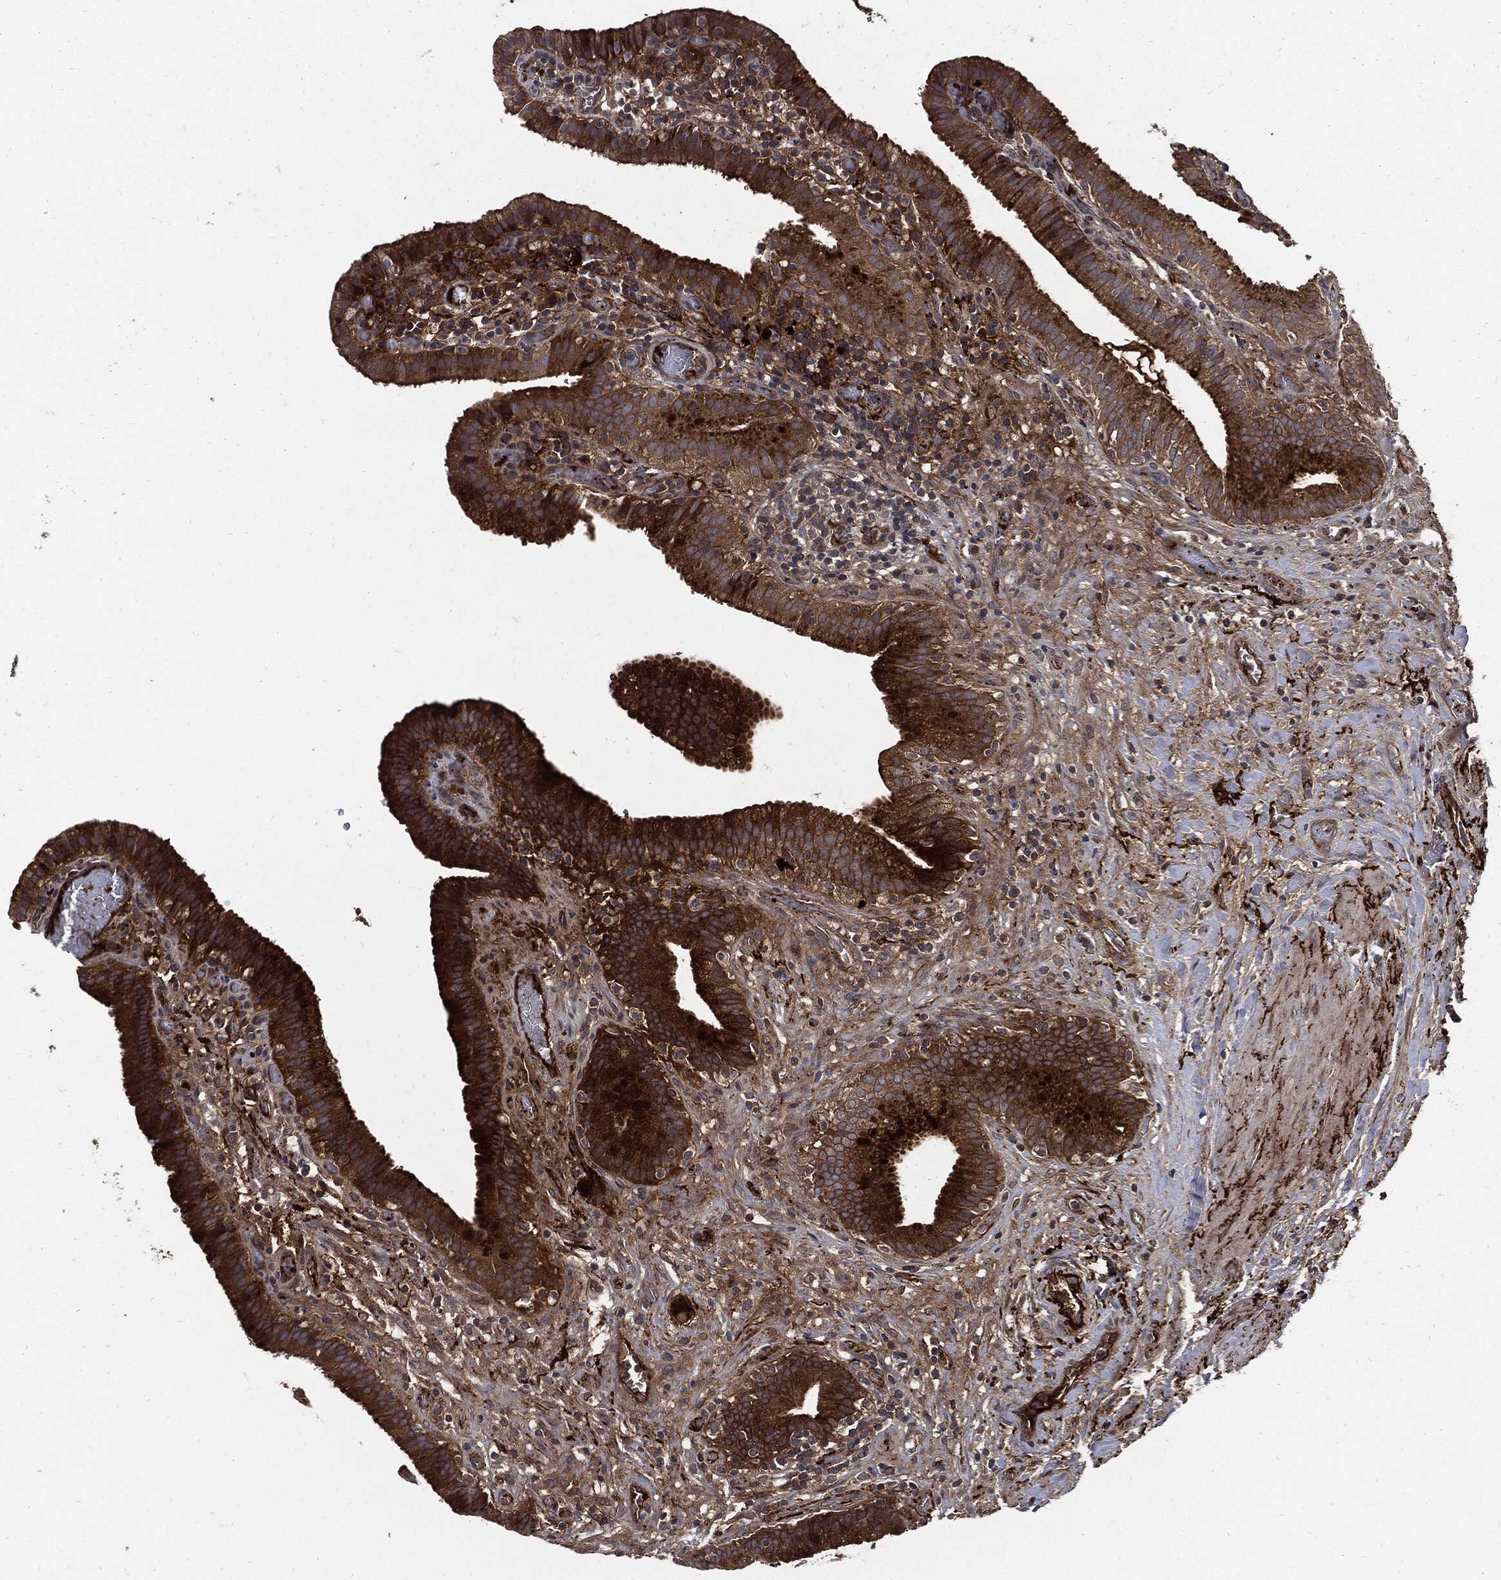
{"staining": {"intensity": "strong", "quantity": ">75%", "location": "cytoplasmic/membranous"}, "tissue": "gallbladder", "cell_type": "Glandular cells", "image_type": "normal", "snomed": [{"axis": "morphology", "description": "Normal tissue, NOS"}, {"axis": "topography", "description": "Gallbladder"}], "caption": "Normal gallbladder was stained to show a protein in brown. There is high levels of strong cytoplasmic/membranous expression in approximately >75% of glandular cells.", "gene": "CLU", "patient": {"sex": "male", "age": 62}}